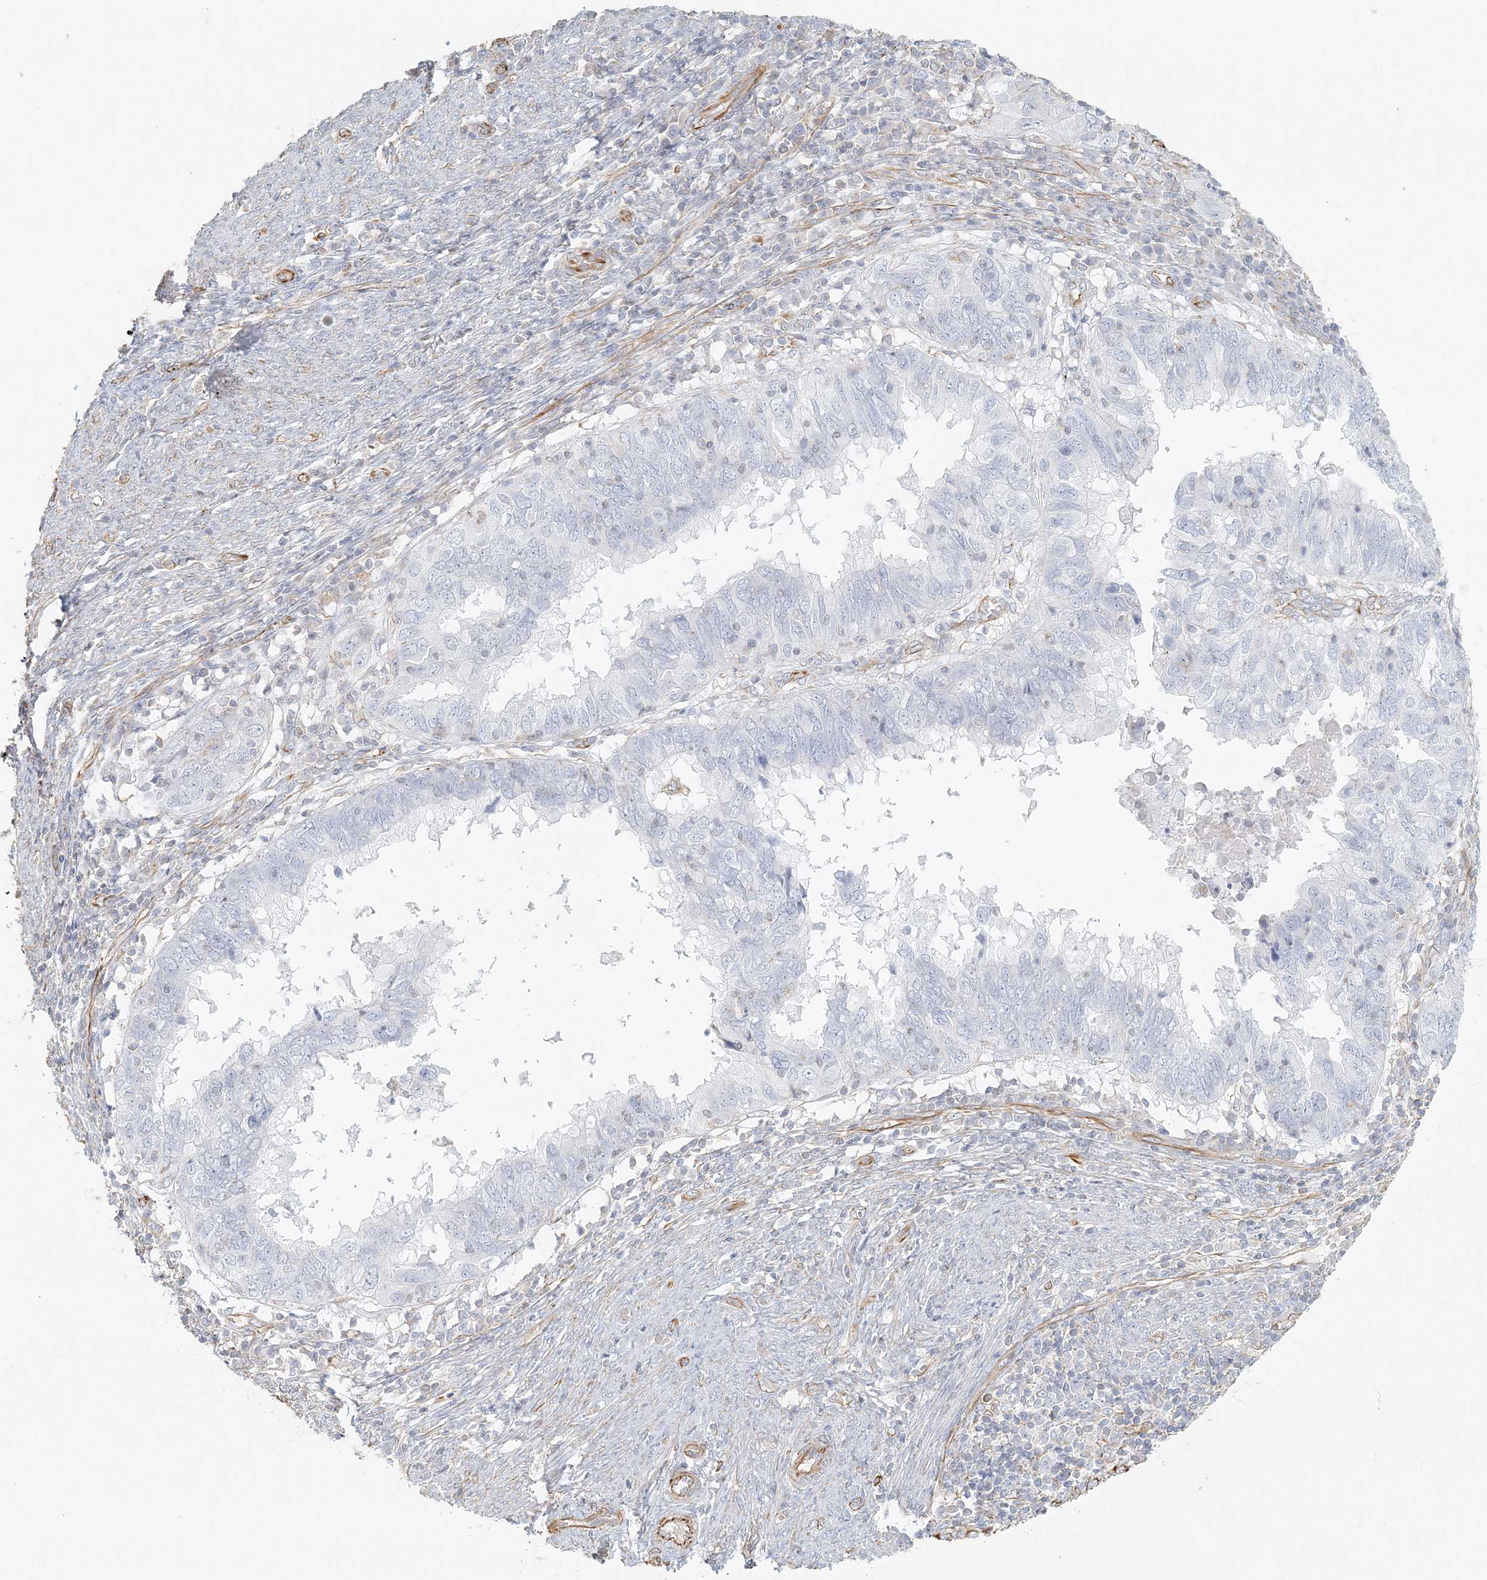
{"staining": {"intensity": "negative", "quantity": "none", "location": "none"}, "tissue": "endometrial cancer", "cell_type": "Tumor cells", "image_type": "cancer", "snomed": [{"axis": "morphology", "description": "Adenocarcinoma, NOS"}, {"axis": "topography", "description": "Uterus"}], "caption": "Immunohistochemistry histopathology image of neoplastic tissue: human adenocarcinoma (endometrial) stained with DAB reveals no significant protein expression in tumor cells.", "gene": "DMRTB1", "patient": {"sex": "female", "age": 77}}